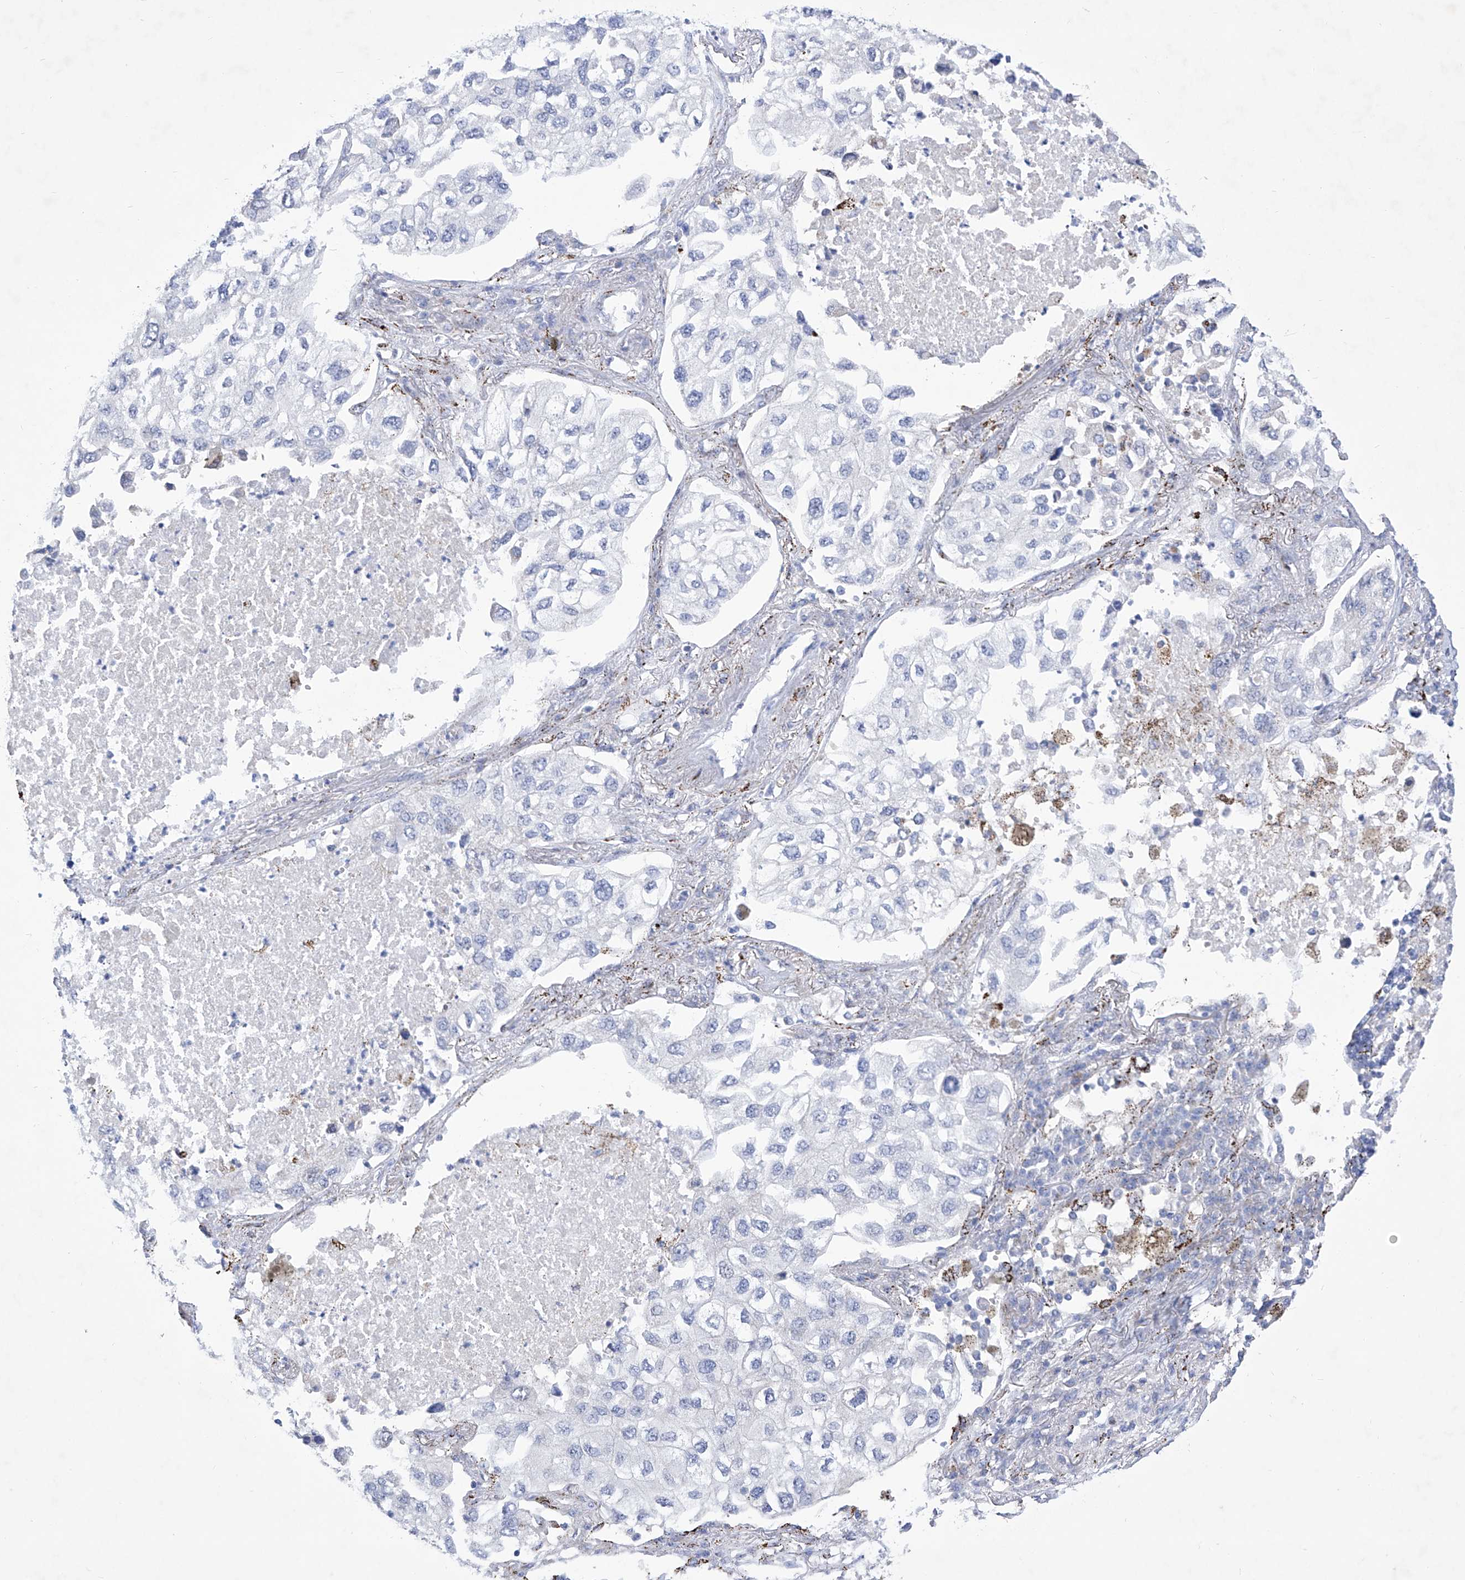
{"staining": {"intensity": "negative", "quantity": "none", "location": "none"}, "tissue": "lung cancer", "cell_type": "Tumor cells", "image_type": "cancer", "snomed": [{"axis": "morphology", "description": "Adenocarcinoma, NOS"}, {"axis": "topography", "description": "Lung"}], "caption": "Tumor cells are negative for brown protein staining in lung adenocarcinoma. (Stains: DAB (3,3'-diaminobenzidine) immunohistochemistry (IHC) with hematoxylin counter stain, Microscopy: brightfield microscopy at high magnification).", "gene": "C1orf87", "patient": {"sex": "male", "age": 63}}